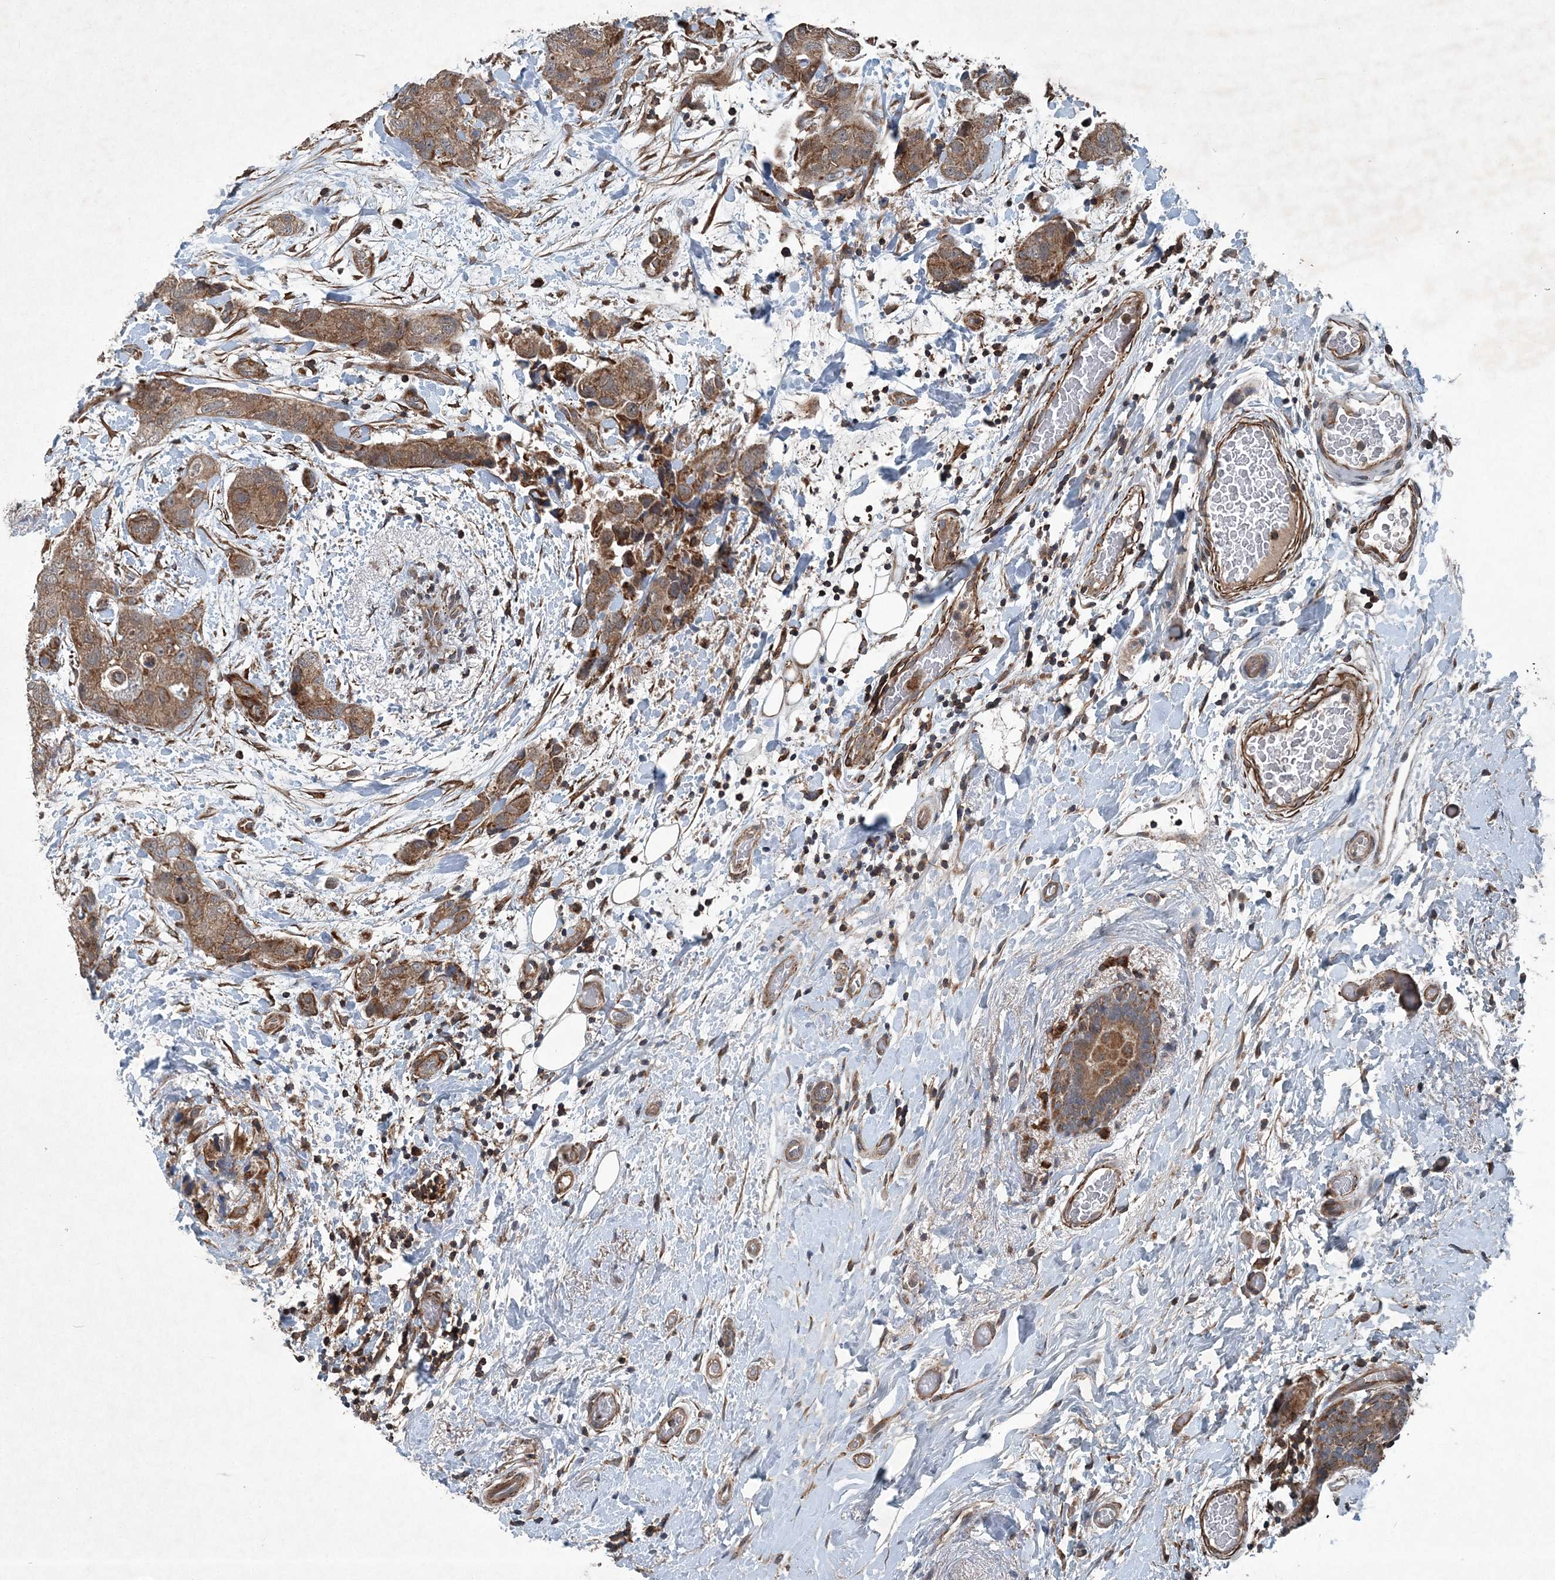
{"staining": {"intensity": "moderate", "quantity": ">75%", "location": "cytoplasmic/membranous"}, "tissue": "breast cancer", "cell_type": "Tumor cells", "image_type": "cancer", "snomed": [{"axis": "morphology", "description": "Duct carcinoma"}, {"axis": "topography", "description": "Breast"}], "caption": "Protein analysis of invasive ductal carcinoma (breast) tissue demonstrates moderate cytoplasmic/membranous expression in approximately >75% of tumor cells.", "gene": "NDUFA2", "patient": {"sex": "female", "age": 62}}